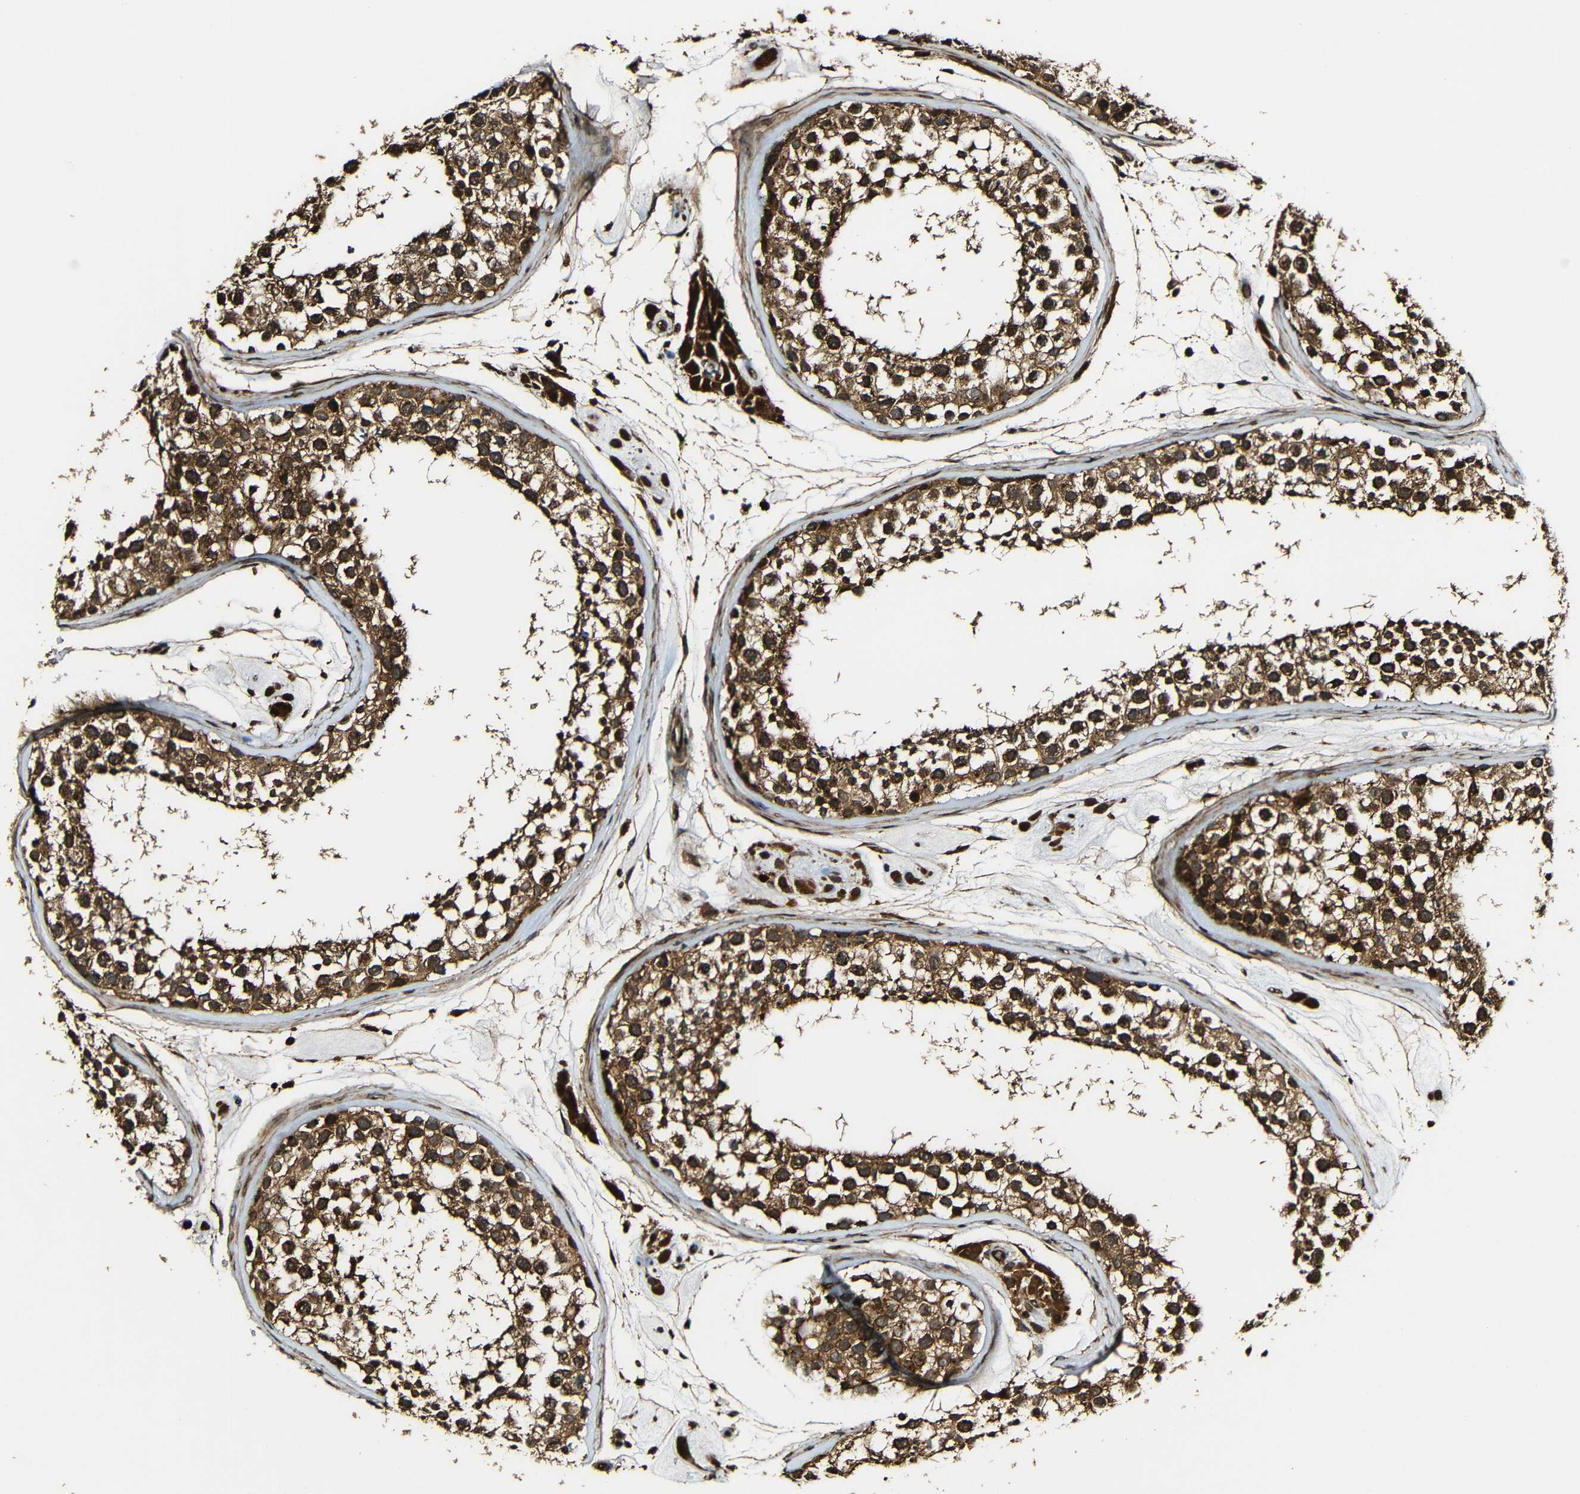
{"staining": {"intensity": "strong", "quantity": ">75%", "location": "cytoplasmic/membranous"}, "tissue": "testis", "cell_type": "Cells in seminiferous ducts", "image_type": "normal", "snomed": [{"axis": "morphology", "description": "Normal tissue, NOS"}, {"axis": "topography", "description": "Testis"}], "caption": "Immunohistochemistry (IHC) of benign human testis shows high levels of strong cytoplasmic/membranous expression in approximately >75% of cells in seminiferous ducts.", "gene": "CASP8", "patient": {"sex": "male", "age": 46}}